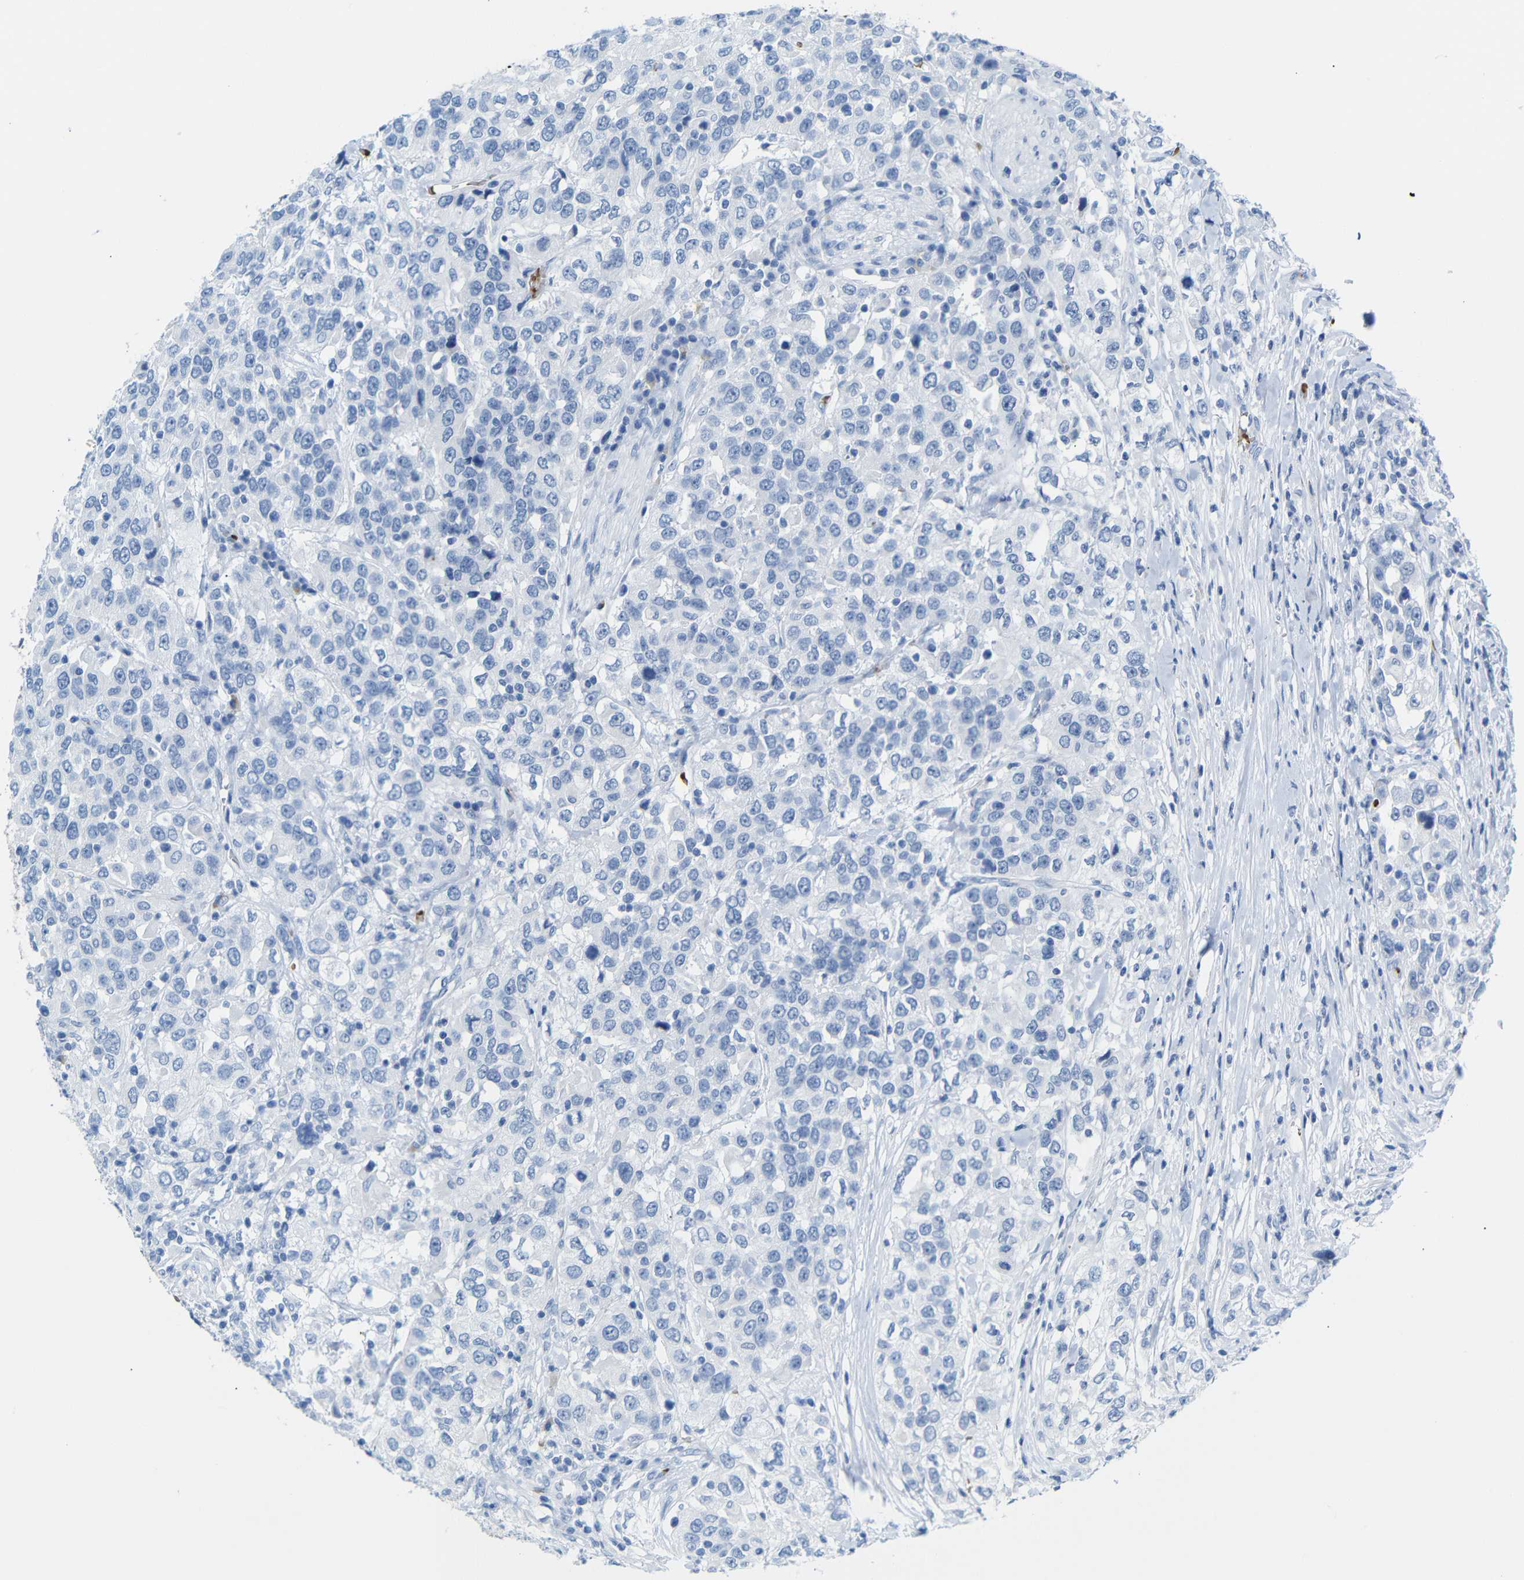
{"staining": {"intensity": "negative", "quantity": "none", "location": "none"}, "tissue": "urothelial cancer", "cell_type": "Tumor cells", "image_type": "cancer", "snomed": [{"axis": "morphology", "description": "Urothelial carcinoma, High grade"}, {"axis": "topography", "description": "Urinary bladder"}], "caption": "The image displays no significant positivity in tumor cells of urothelial cancer.", "gene": "ERVMER34-1", "patient": {"sex": "female", "age": 80}}